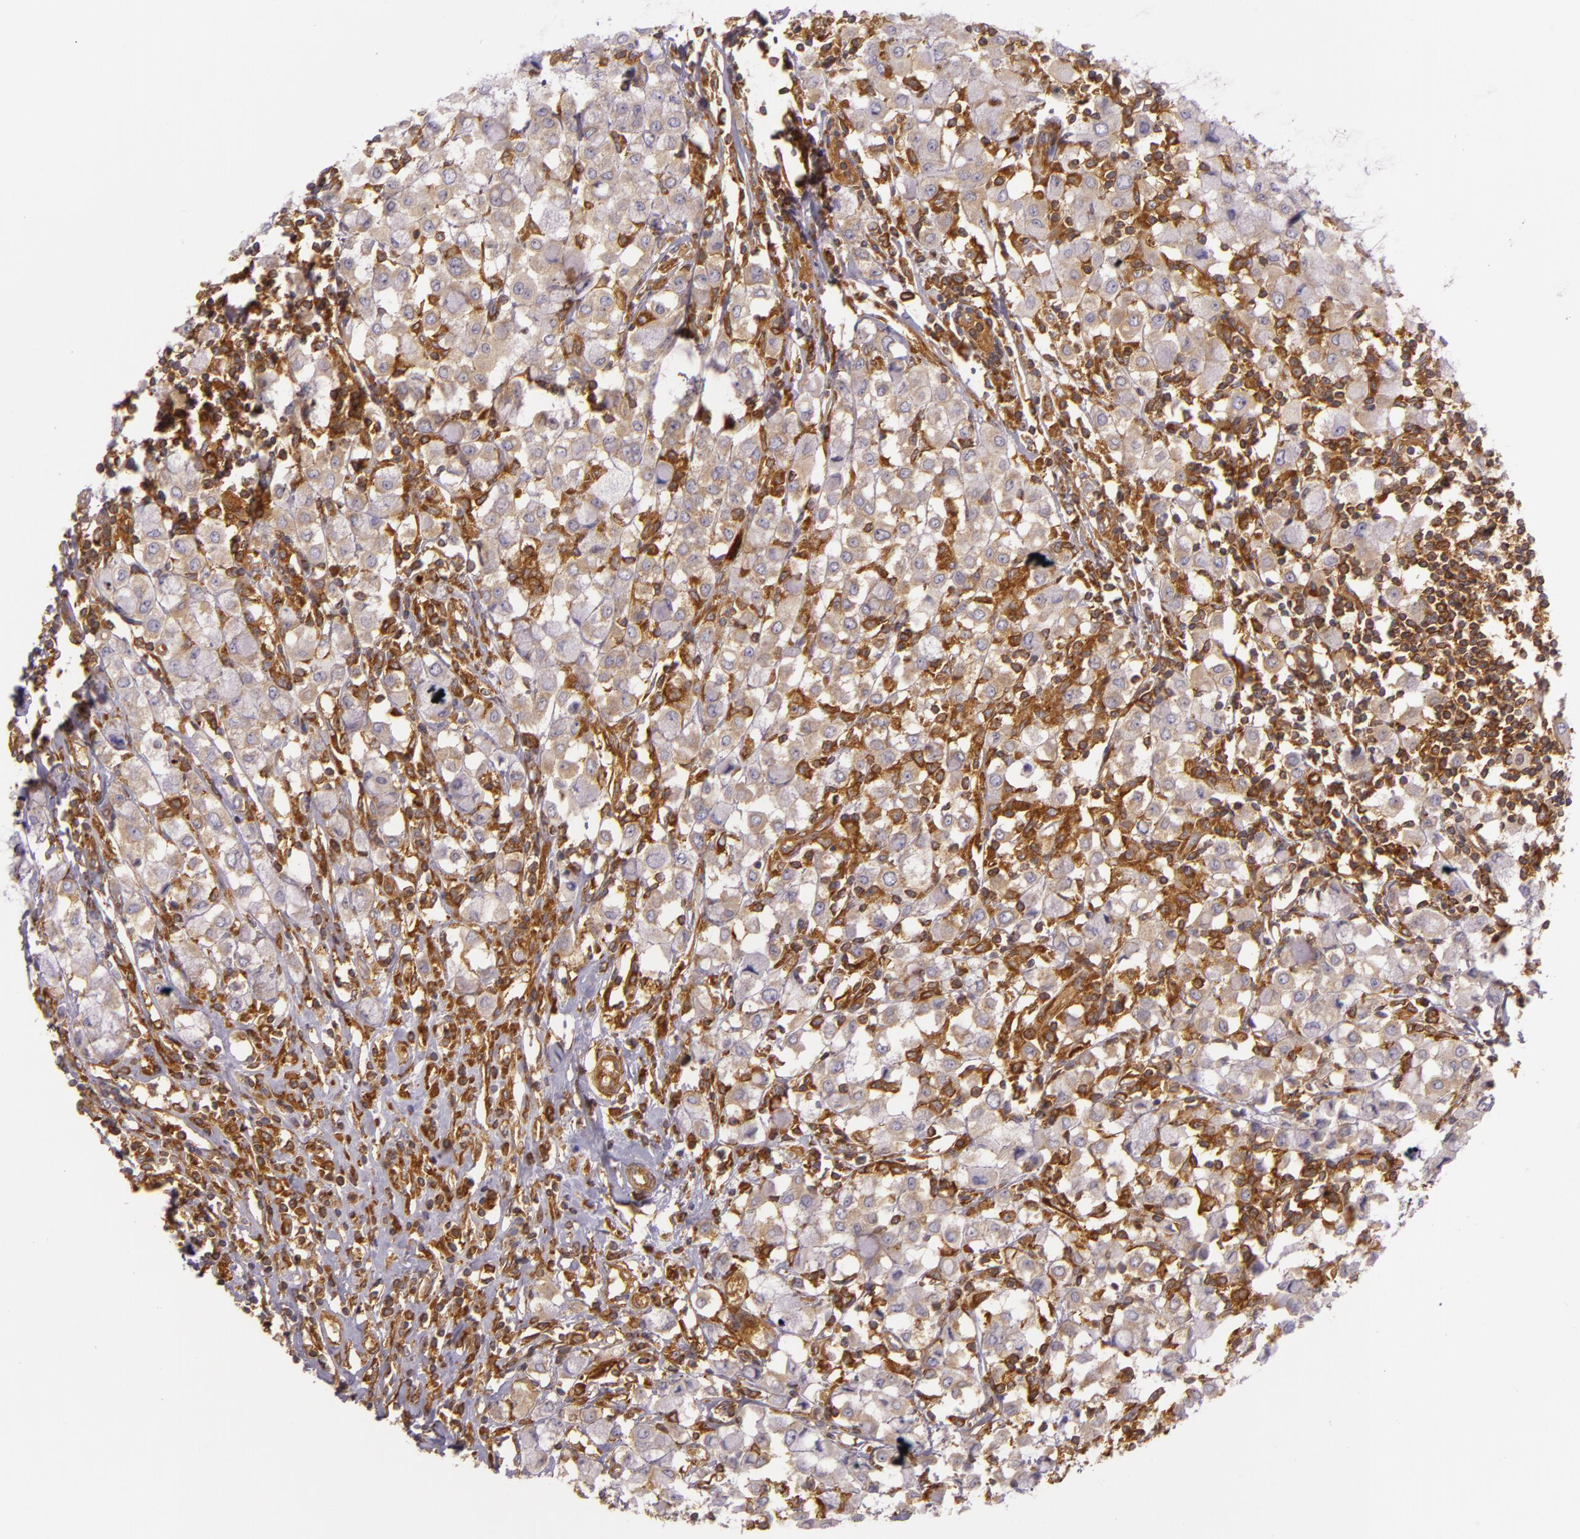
{"staining": {"intensity": "moderate", "quantity": ">75%", "location": "cytoplasmic/membranous"}, "tissue": "breast cancer", "cell_type": "Tumor cells", "image_type": "cancer", "snomed": [{"axis": "morphology", "description": "Lobular carcinoma"}, {"axis": "topography", "description": "Breast"}], "caption": "Human lobular carcinoma (breast) stained for a protein (brown) demonstrates moderate cytoplasmic/membranous positive positivity in approximately >75% of tumor cells.", "gene": "TLN1", "patient": {"sex": "female", "age": 85}}